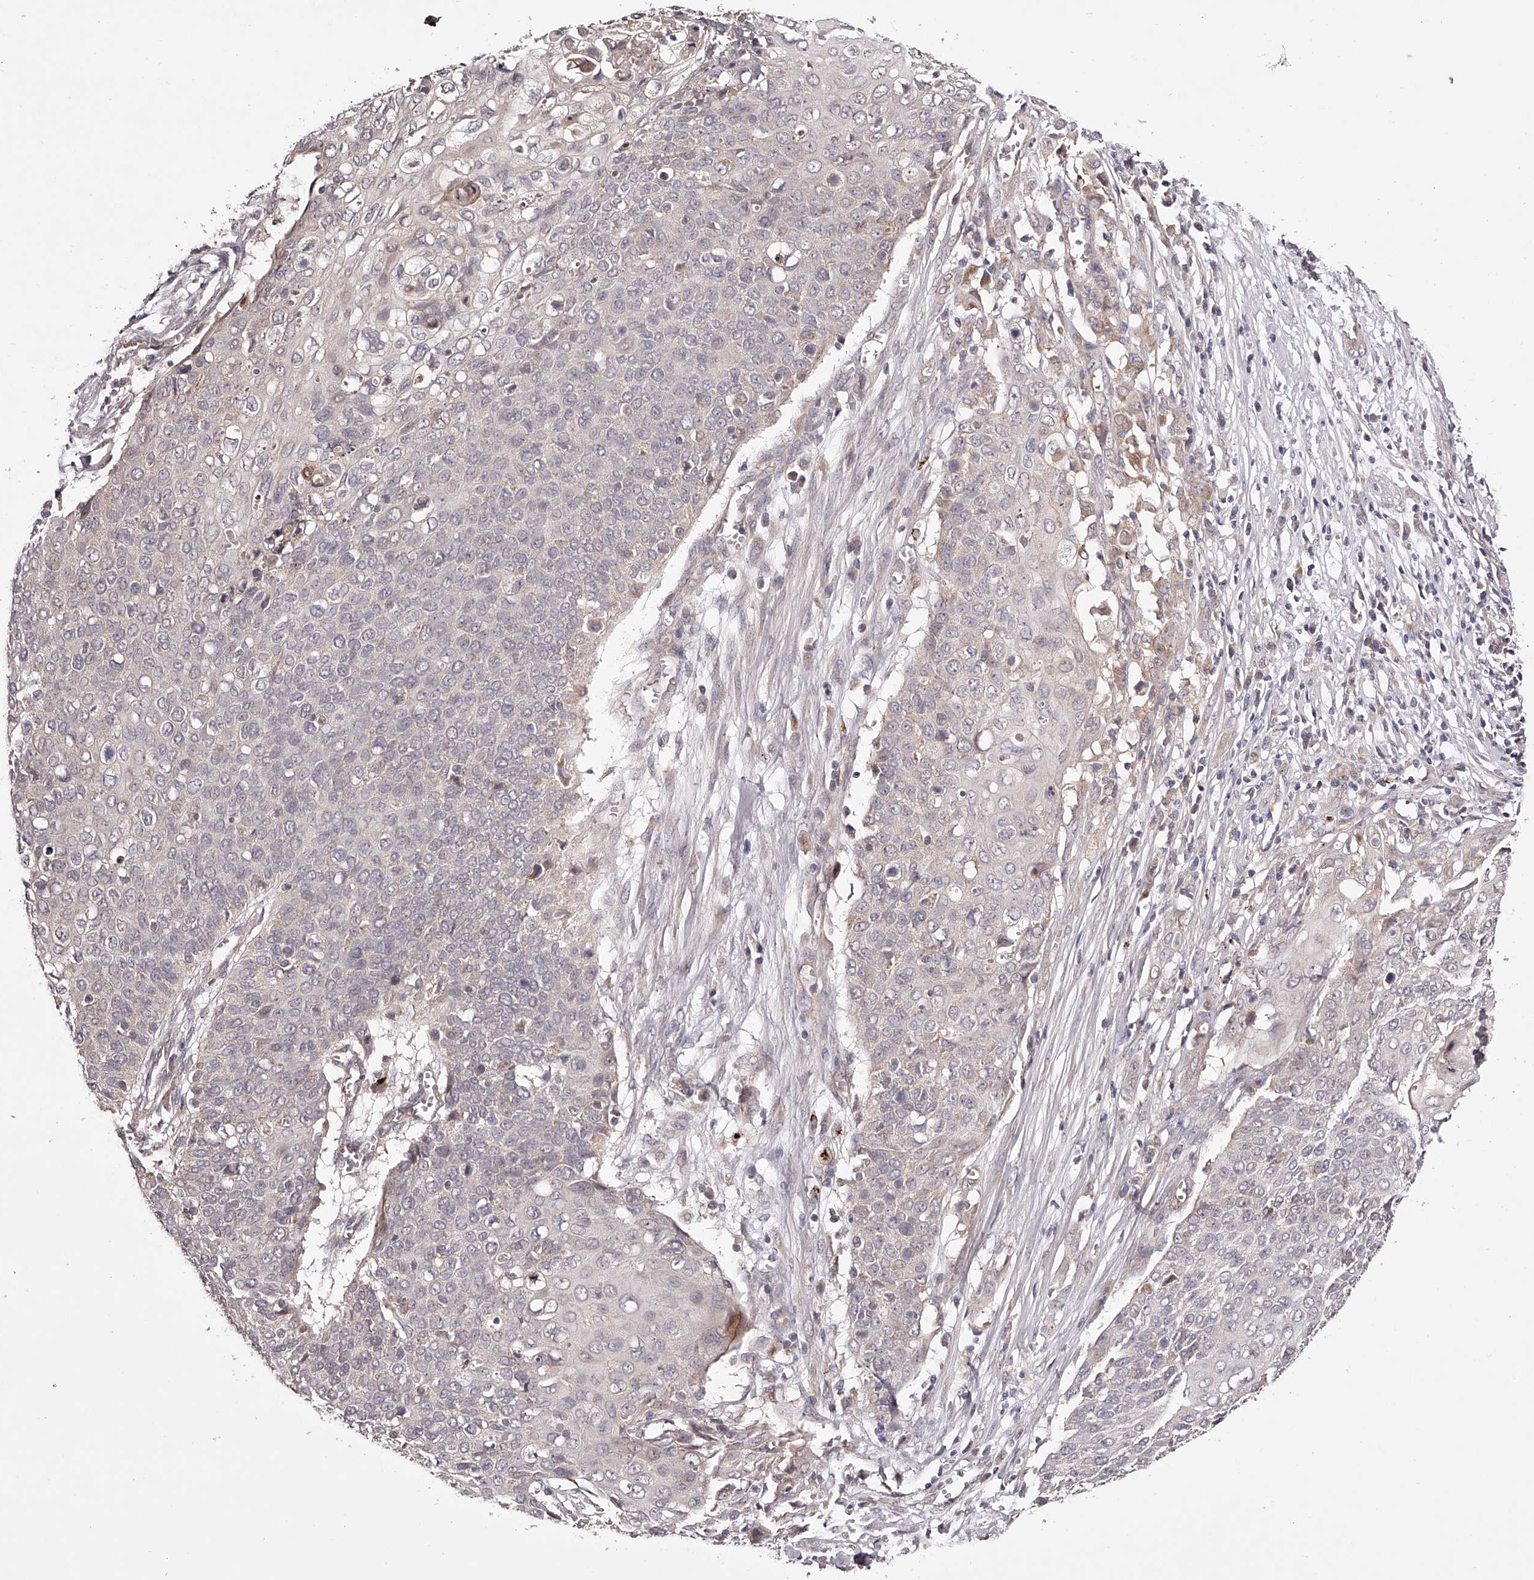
{"staining": {"intensity": "weak", "quantity": "<25%", "location": "cytoplasmic/membranous"}, "tissue": "cervical cancer", "cell_type": "Tumor cells", "image_type": "cancer", "snomed": [{"axis": "morphology", "description": "Squamous cell carcinoma, NOS"}, {"axis": "topography", "description": "Cervix"}], "caption": "The immunohistochemistry (IHC) histopathology image has no significant expression in tumor cells of squamous cell carcinoma (cervical) tissue.", "gene": "ODF2L", "patient": {"sex": "female", "age": 39}}